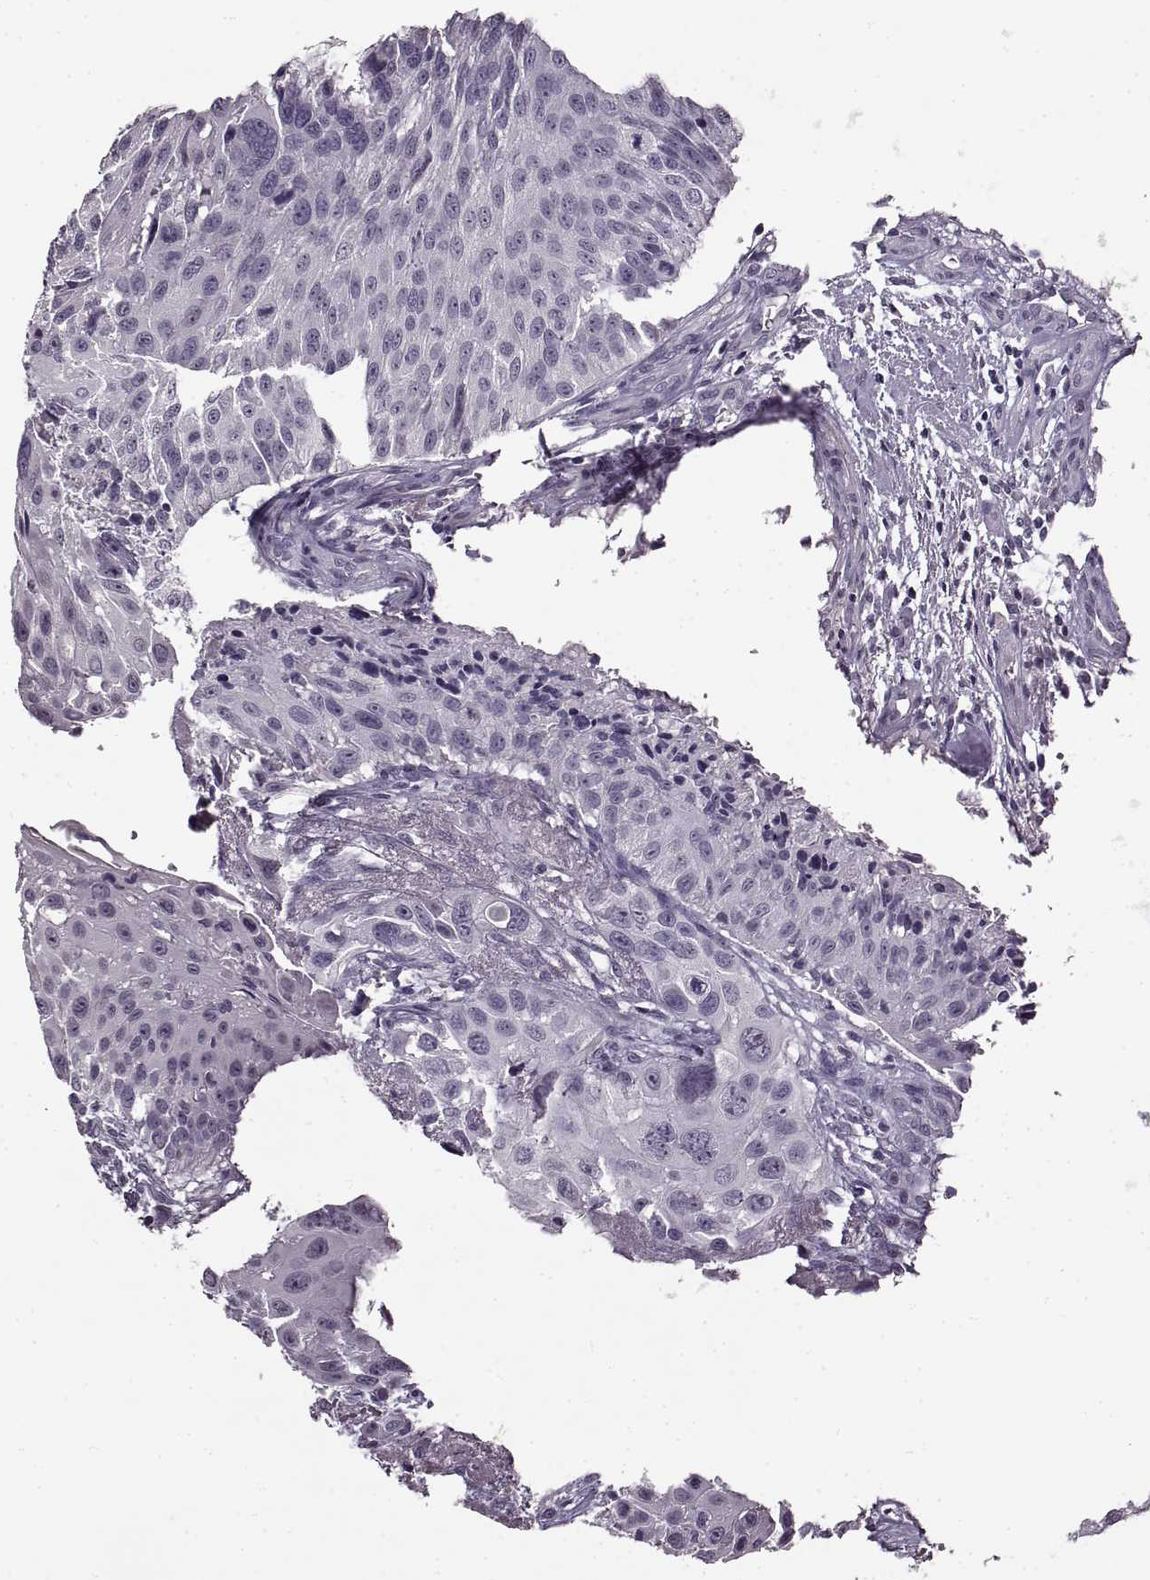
{"staining": {"intensity": "negative", "quantity": "none", "location": "none"}, "tissue": "urothelial cancer", "cell_type": "Tumor cells", "image_type": "cancer", "snomed": [{"axis": "morphology", "description": "Urothelial carcinoma, NOS"}, {"axis": "topography", "description": "Urinary bladder"}], "caption": "The immunohistochemistry photomicrograph has no significant staining in tumor cells of transitional cell carcinoma tissue. (DAB (3,3'-diaminobenzidine) immunohistochemistry with hematoxylin counter stain).", "gene": "FSHB", "patient": {"sex": "male", "age": 55}}